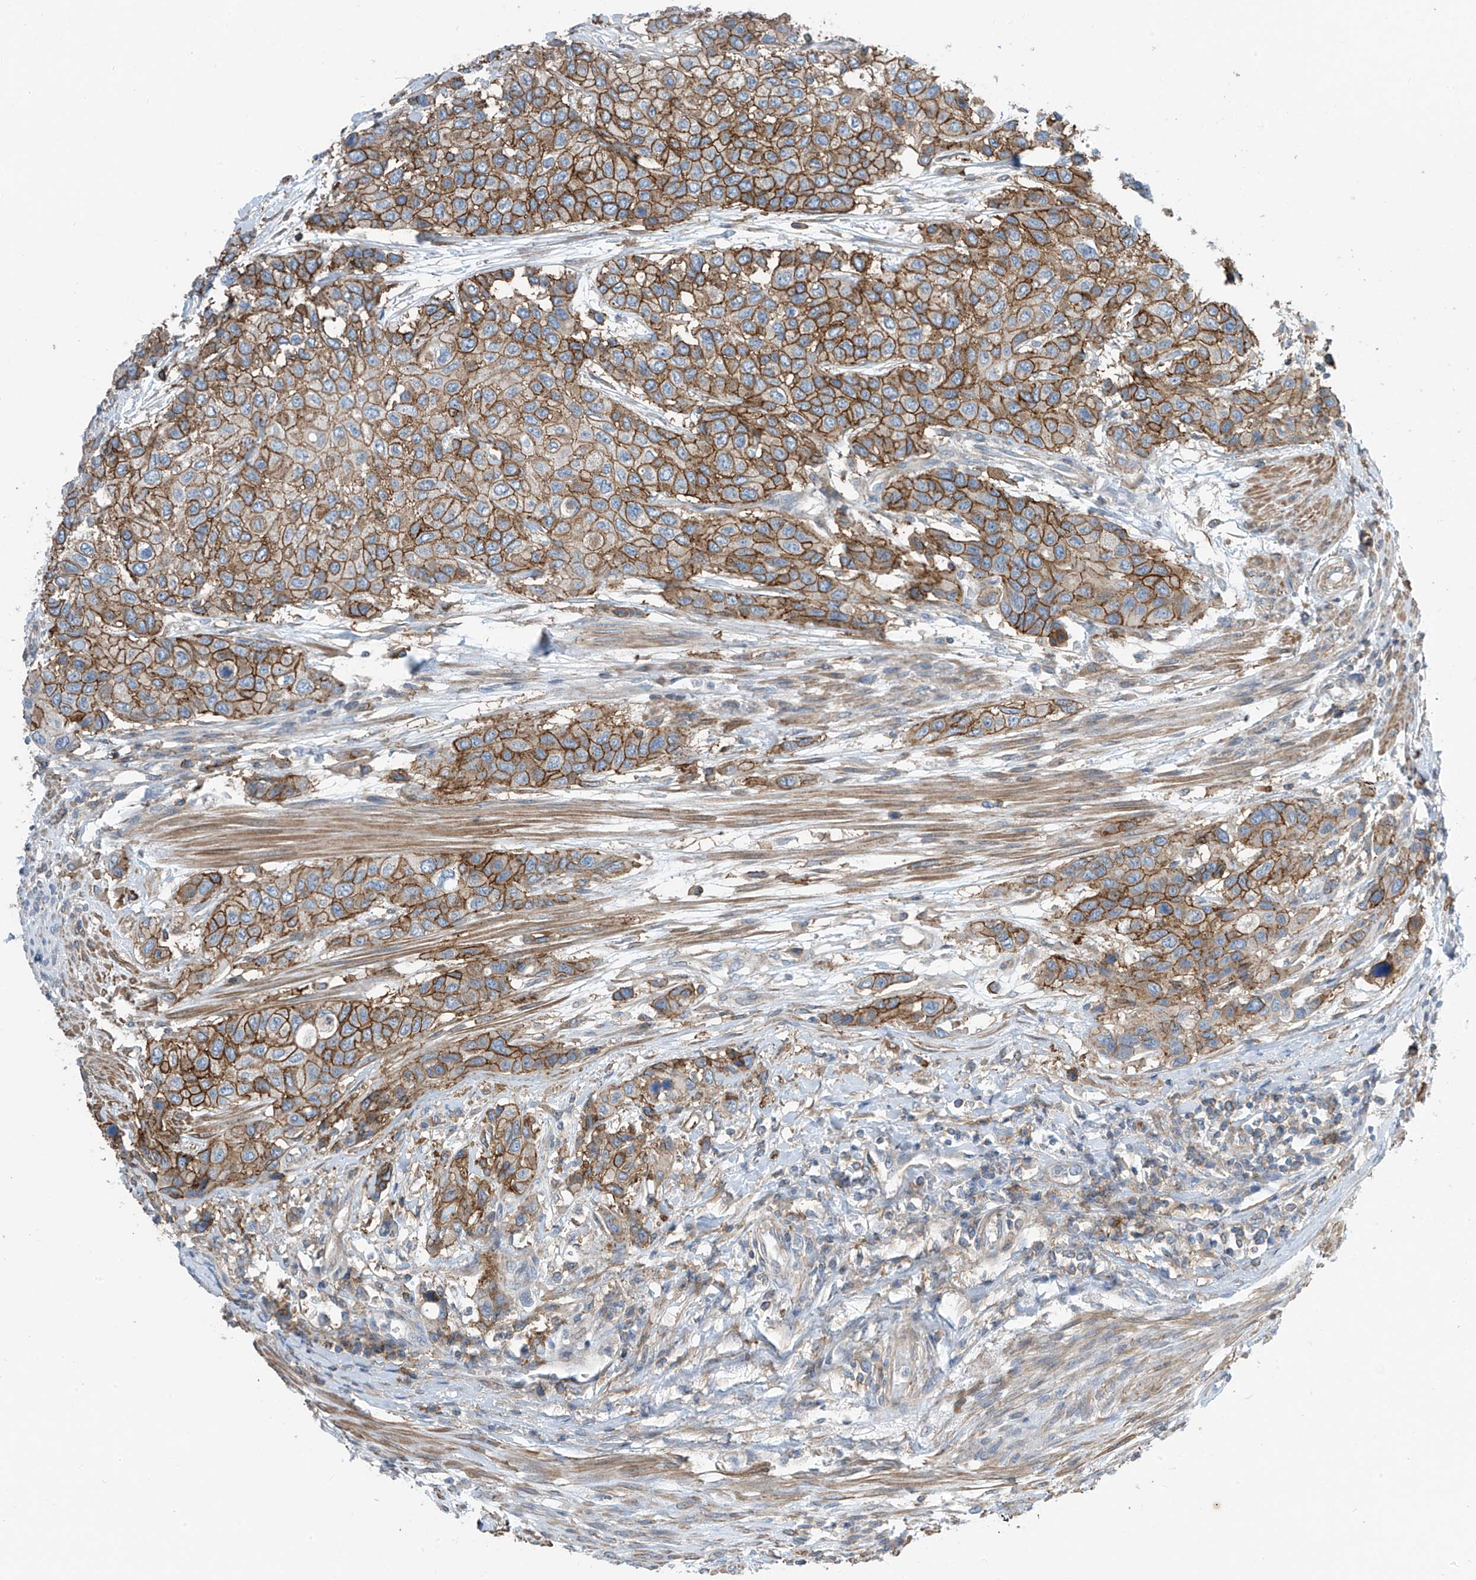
{"staining": {"intensity": "moderate", "quantity": ">75%", "location": "cytoplasmic/membranous"}, "tissue": "urothelial cancer", "cell_type": "Tumor cells", "image_type": "cancer", "snomed": [{"axis": "morphology", "description": "Normal tissue, NOS"}, {"axis": "morphology", "description": "Urothelial carcinoma, High grade"}, {"axis": "topography", "description": "Vascular tissue"}, {"axis": "topography", "description": "Urinary bladder"}], "caption": "The immunohistochemical stain shows moderate cytoplasmic/membranous positivity in tumor cells of urothelial cancer tissue. (brown staining indicates protein expression, while blue staining denotes nuclei).", "gene": "SLC1A5", "patient": {"sex": "female", "age": 56}}